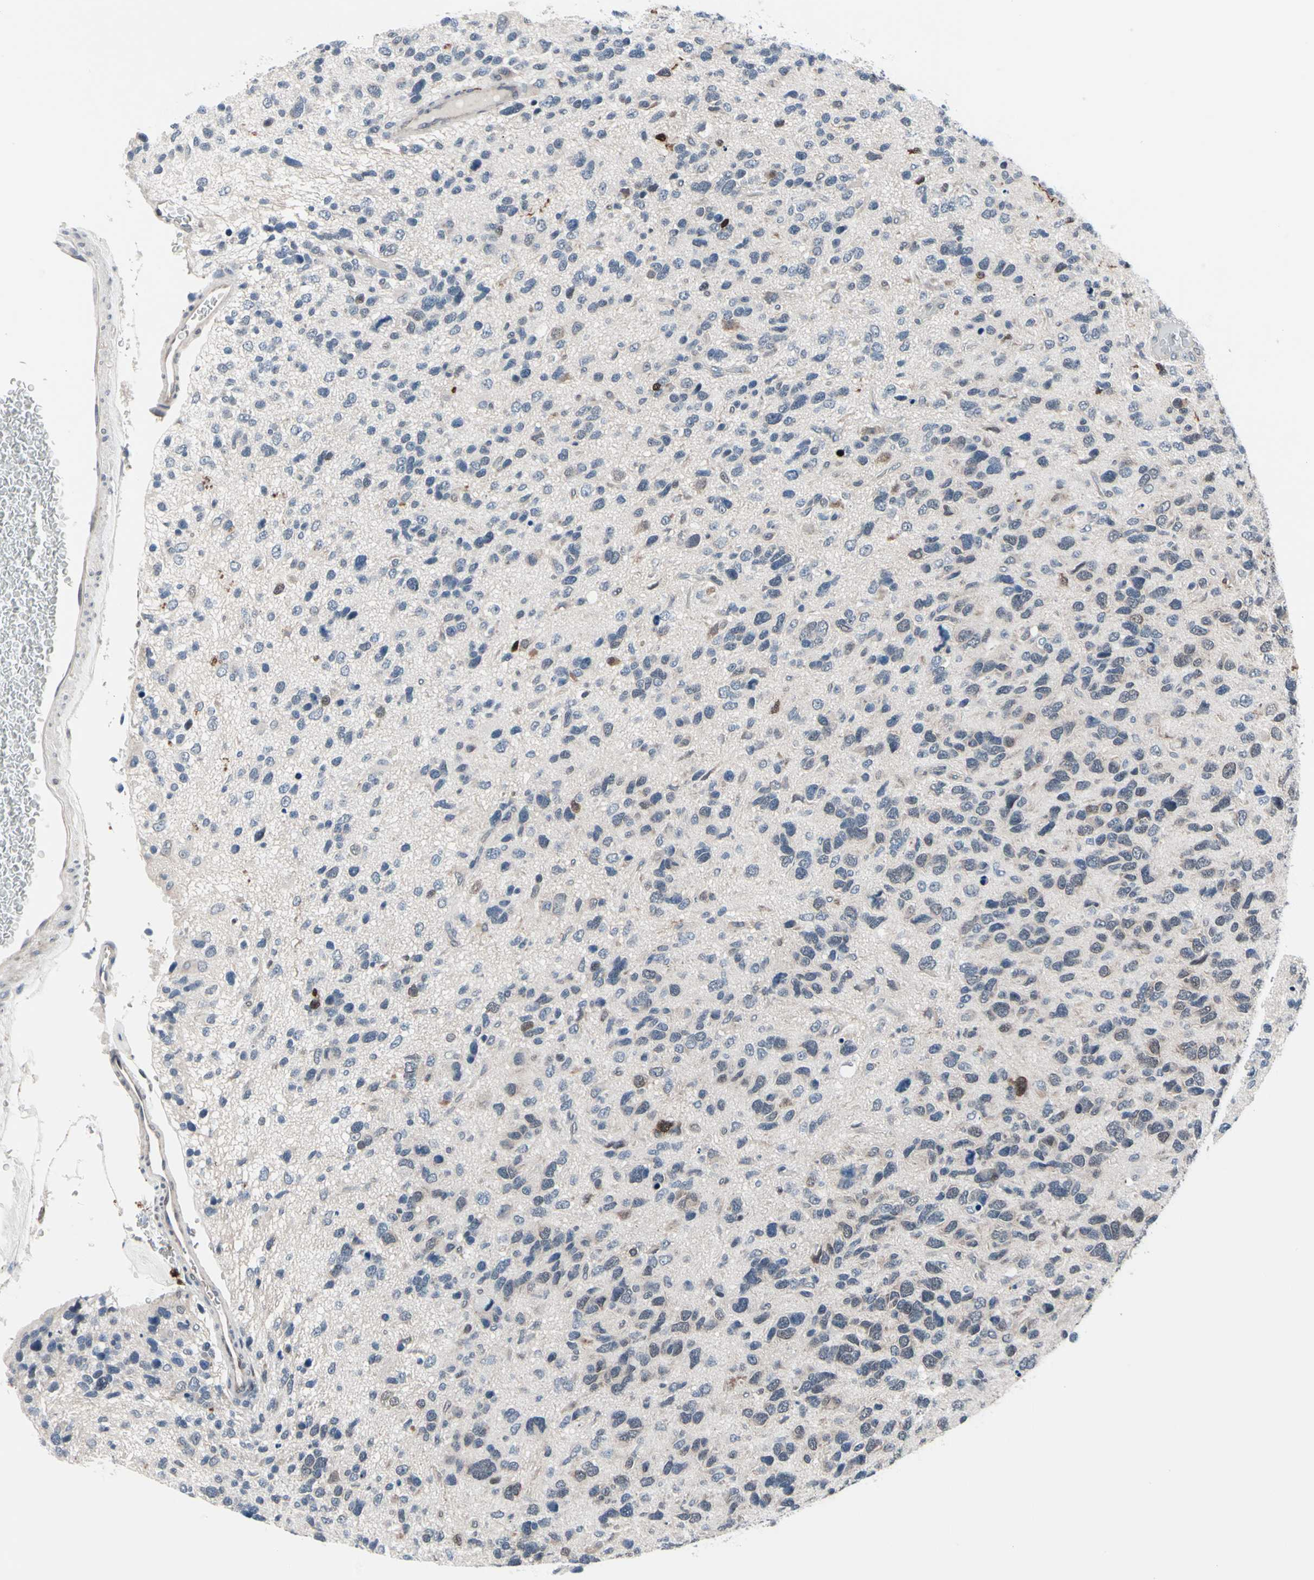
{"staining": {"intensity": "strong", "quantity": "<25%", "location": "cytoplasmic/membranous,nuclear"}, "tissue": "glioma", "cell_type": "Tumor cells", "image_type": "cancer", "snomed": [{"axis": "morphology", "description": "Glioma, malignant, High grade"}, {"axis": "topography", "description": "Brain"}], "caption": "Tumor cells demonstrate medium levels of strong cytoplasmic/membranous and nuclear expression in approximately <25% of cells in human malignant glioma (high-grade).", "gene": "TXN", "patient": {"sex": "female", "age": 58}}